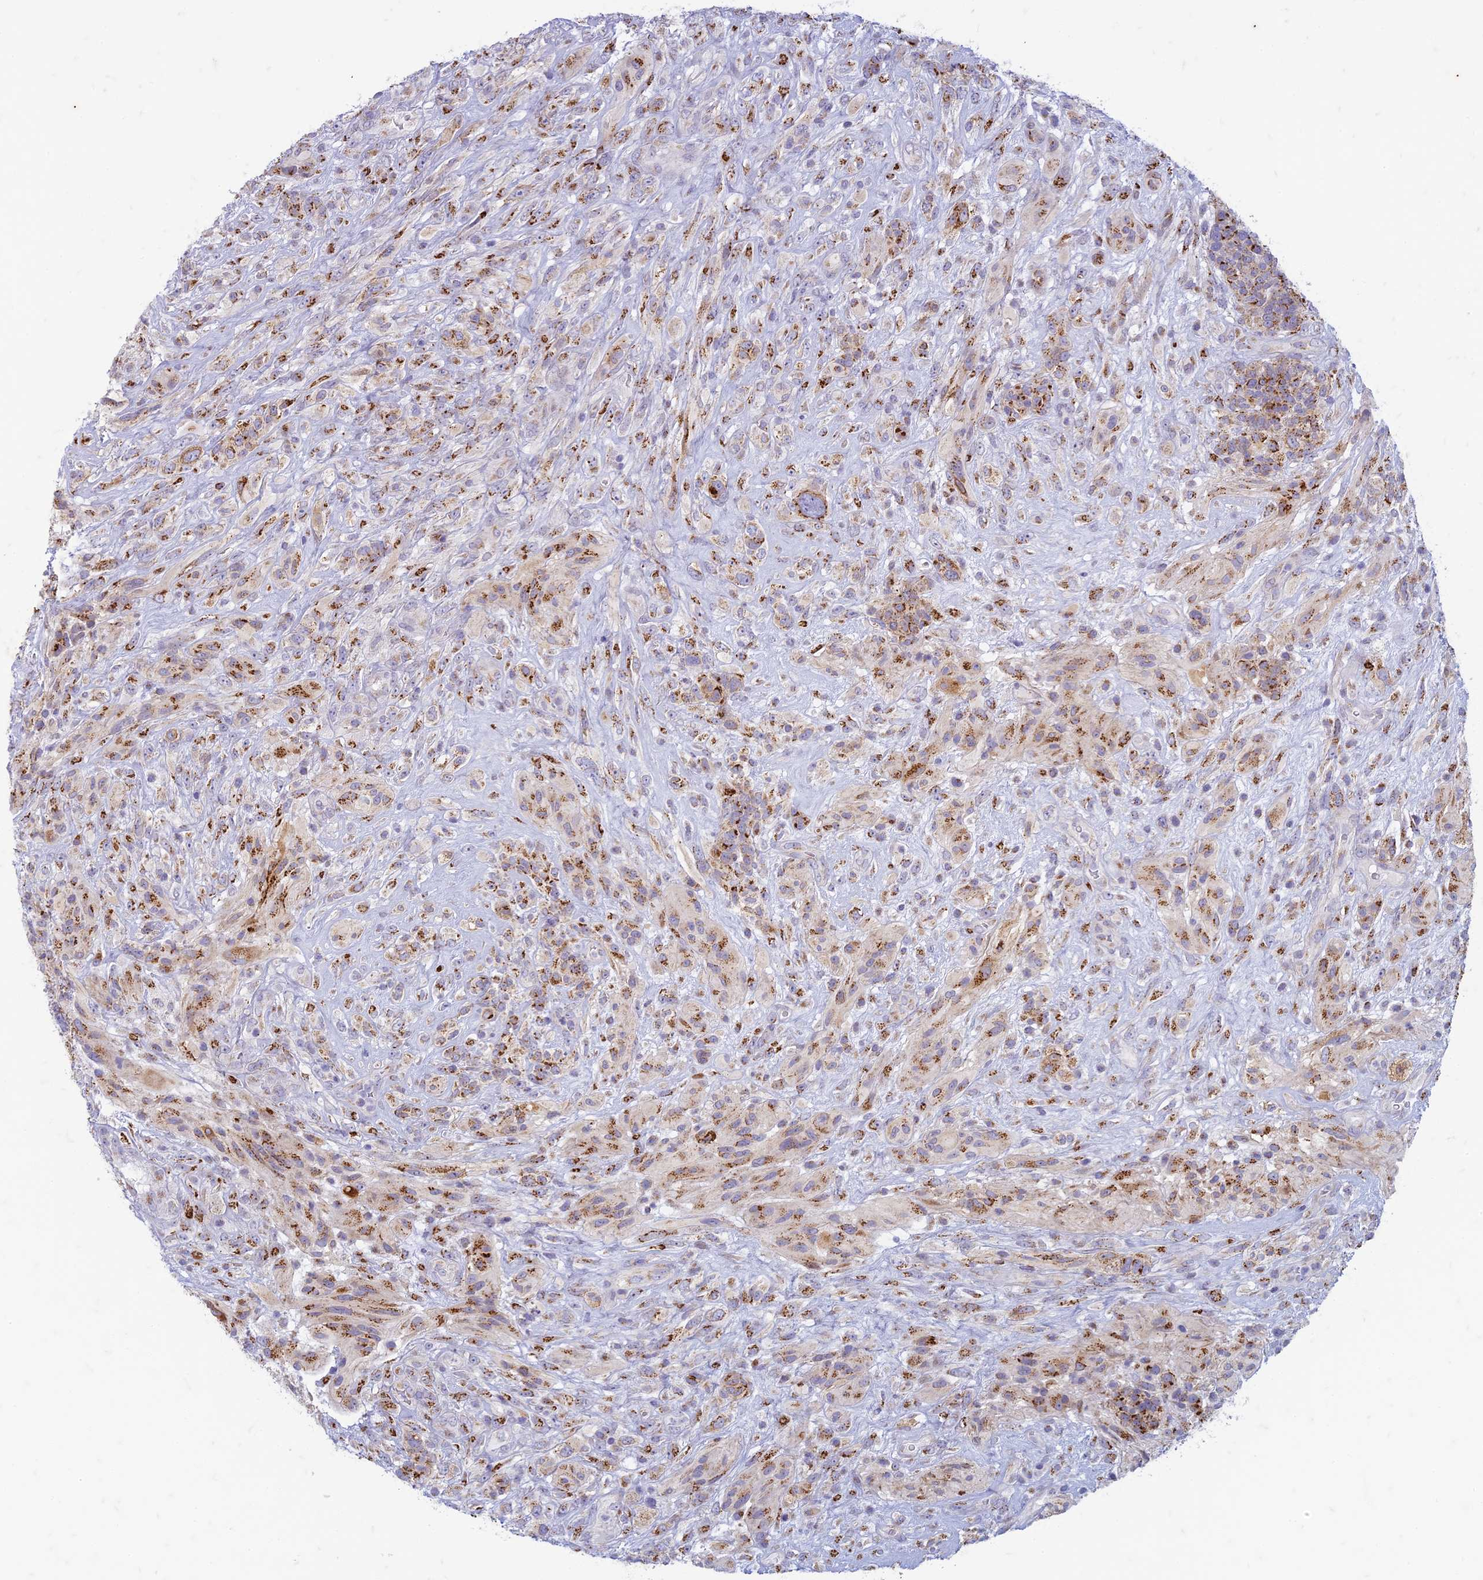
{"staining": {"intensity": "strong", "quantity": "25%-75%", "location": "cytoplasmic/membranous"}, "tissue": "glioma", "cell_type": "Tumor cells", "image_type": "cancer", "snomed": [{"axis": "morphology", "description": "Glioma, malignant, High grade"}, {"axis": "topography", "description": "Brain"}], "caption": "A high-resolution micrograph shows IHC staining of malignant high-grade glioma, which displays strong cytoplasmic/membranous staining in approximately 25%-75% of tumor cells. The staining was performed using DAB, with brown indicating positive protein expression. Nuclei are stained blue with hematoxylin.", "gene": "FAM3C", "patient": {"sex": "male", "age": 61}}